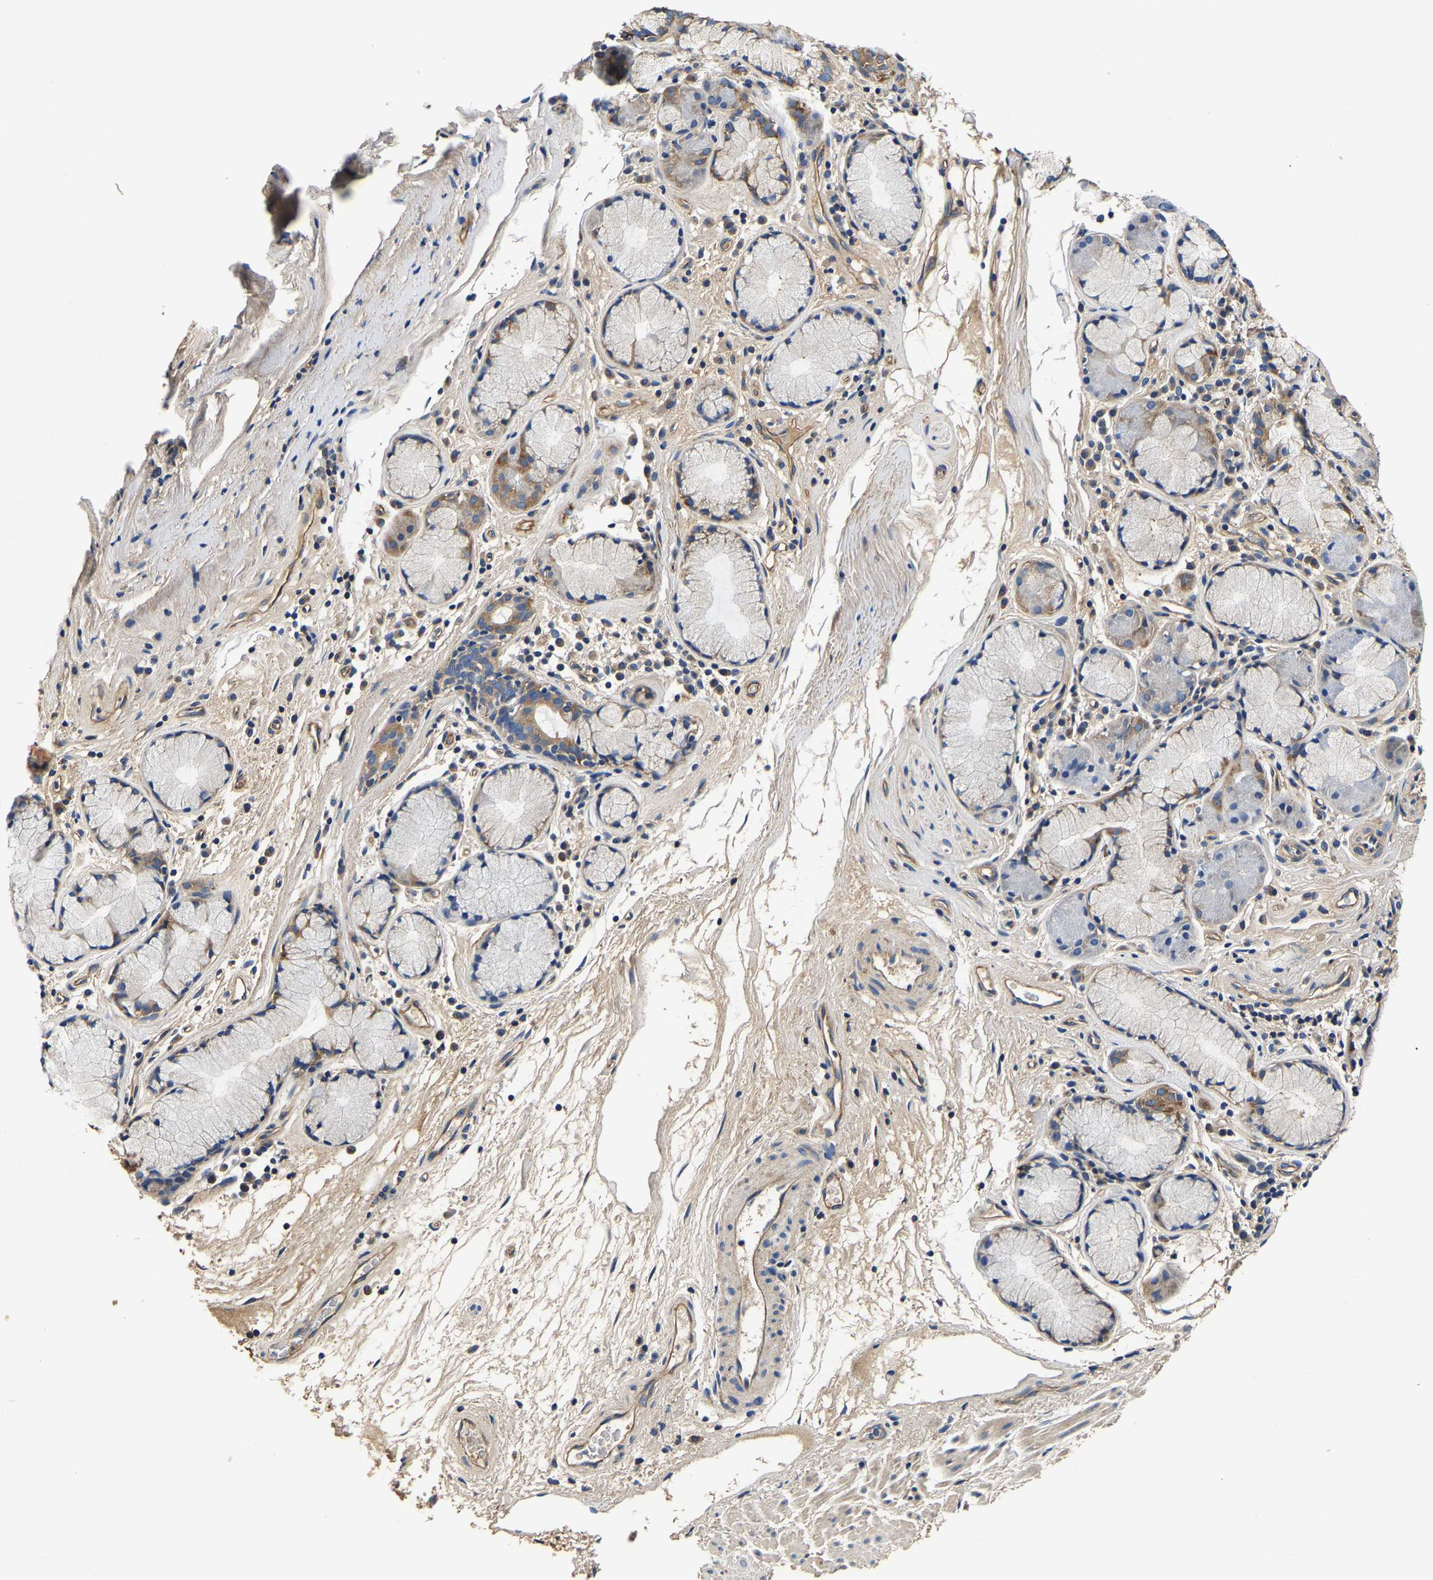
{"staining": {"intensity": "weak", "quantity": ">75%", "location": "cytoplasmic/membranous"}, "tissue": "bronchus", "cell_type": "Respiratory epithelial cells", "image_type": "normal", "snomed": [{"axis": "morphology", "description": "Normal tissue, NOS"}, {"axis": "morphology", "description": "Inflammation, NOS"}, {"axis": "topography", "description": "Cartilage tissue"}, {"axis": "topography", "description": "Bronchus"}], "caption": "A brown stain labels weak cytoplasmic/membranous positivity of a protein in respiratory epithelial cells of unremarkable human bronchus.", "gene": "SH3GLB1", "patient": {"sex": "male", "age": 77}}